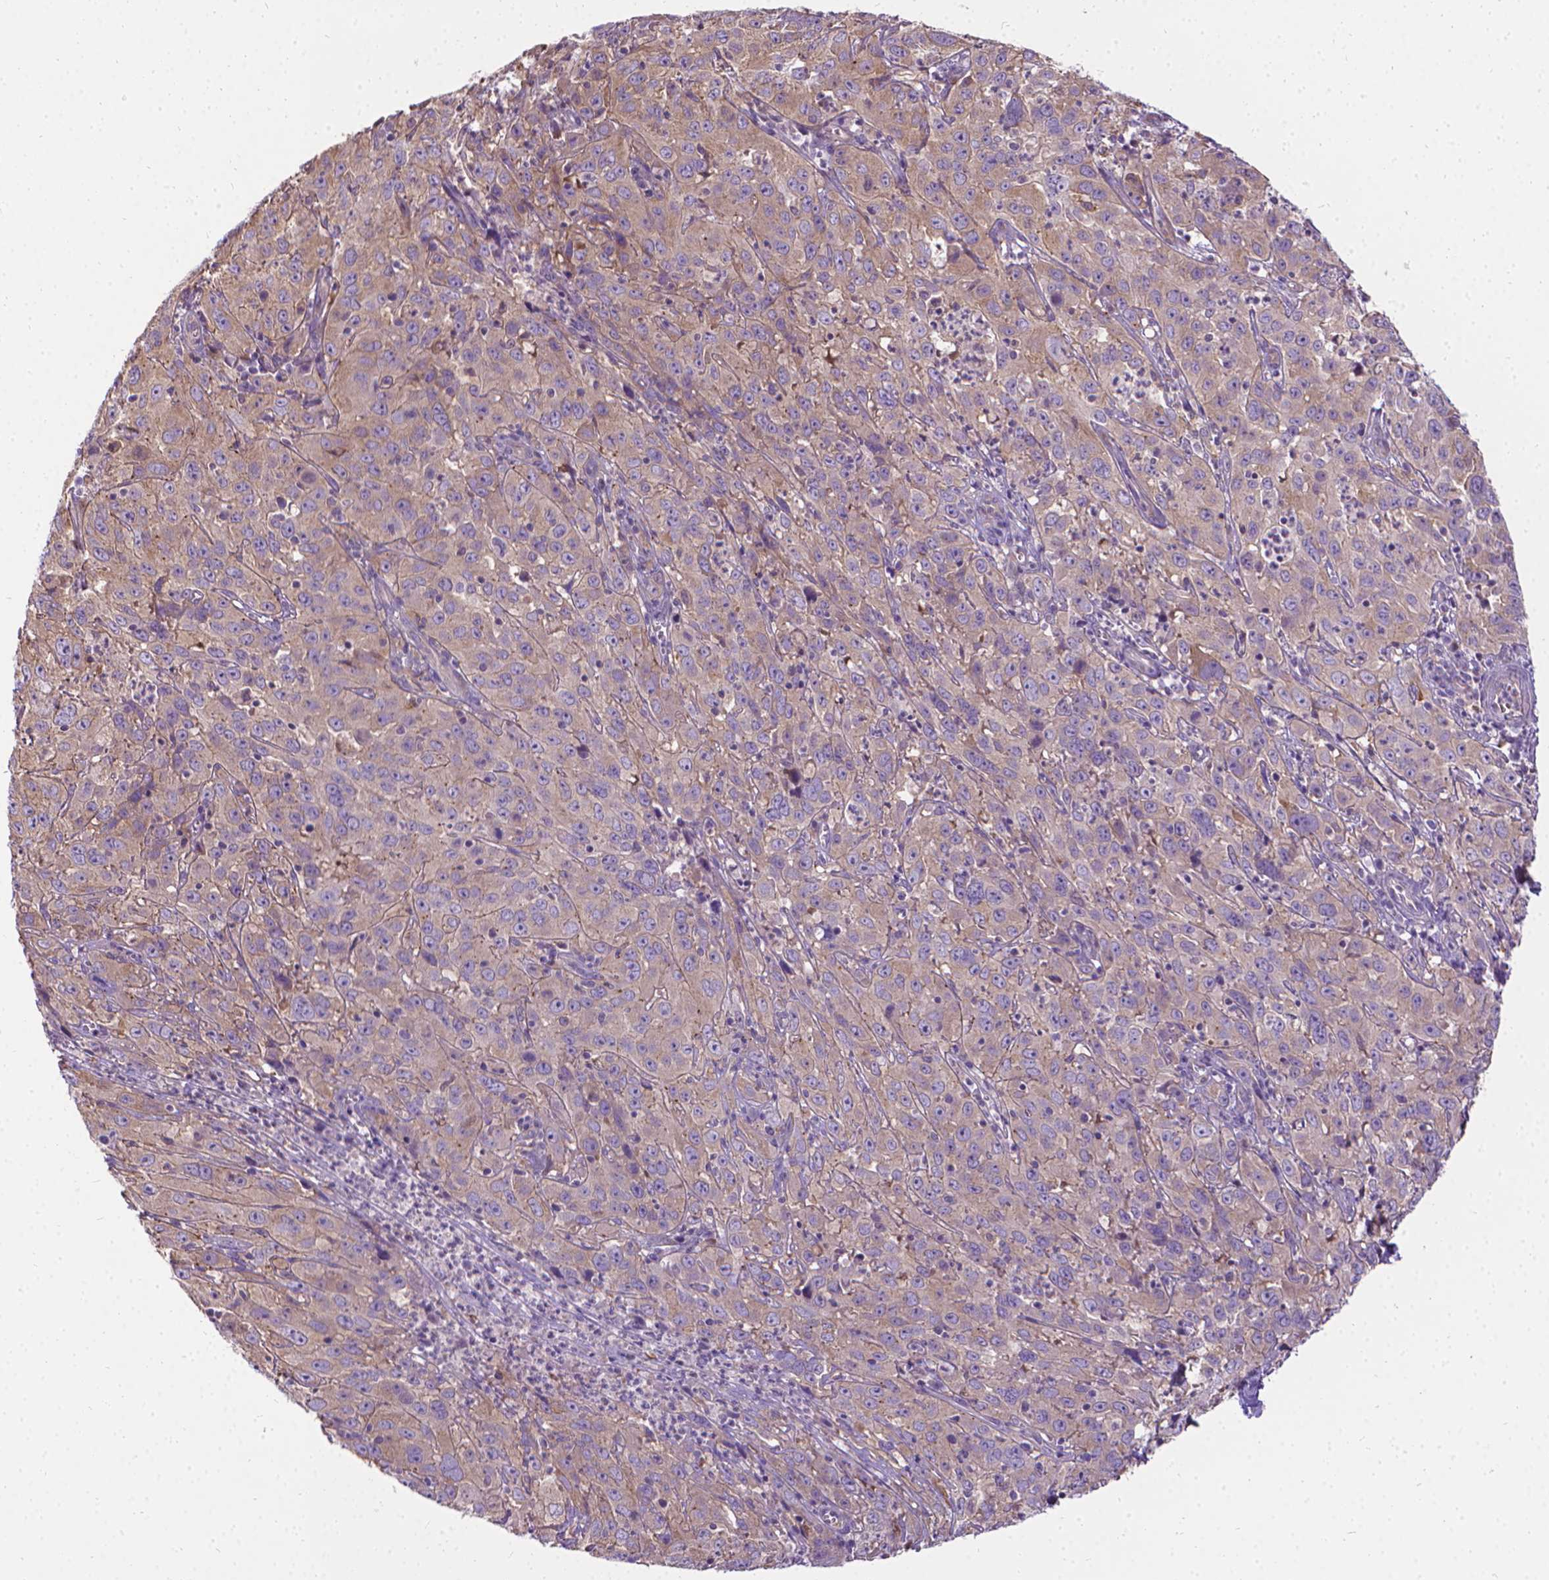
{"staining": {"intensity": "weak", "quantity": "25%-75%", "location": "cytoplasmic/membranous"}, "tissue": "cervical cancer", "cell_type": "Tumor cells", "image_type": "cancer", "snomed": [{"axis": "morphology", "description": "Squamous cell carcinoma, NOS"}, {"axis": "topography", "description": "Cervix"}], "caption": "A brown stain highlights weak cytoplasmic/membranous staining of a protein in squamous cell carcinoma (cervical) tumor cells.", "gene": "CFAP299", "patient": {"sex": "female", "age": 32}}